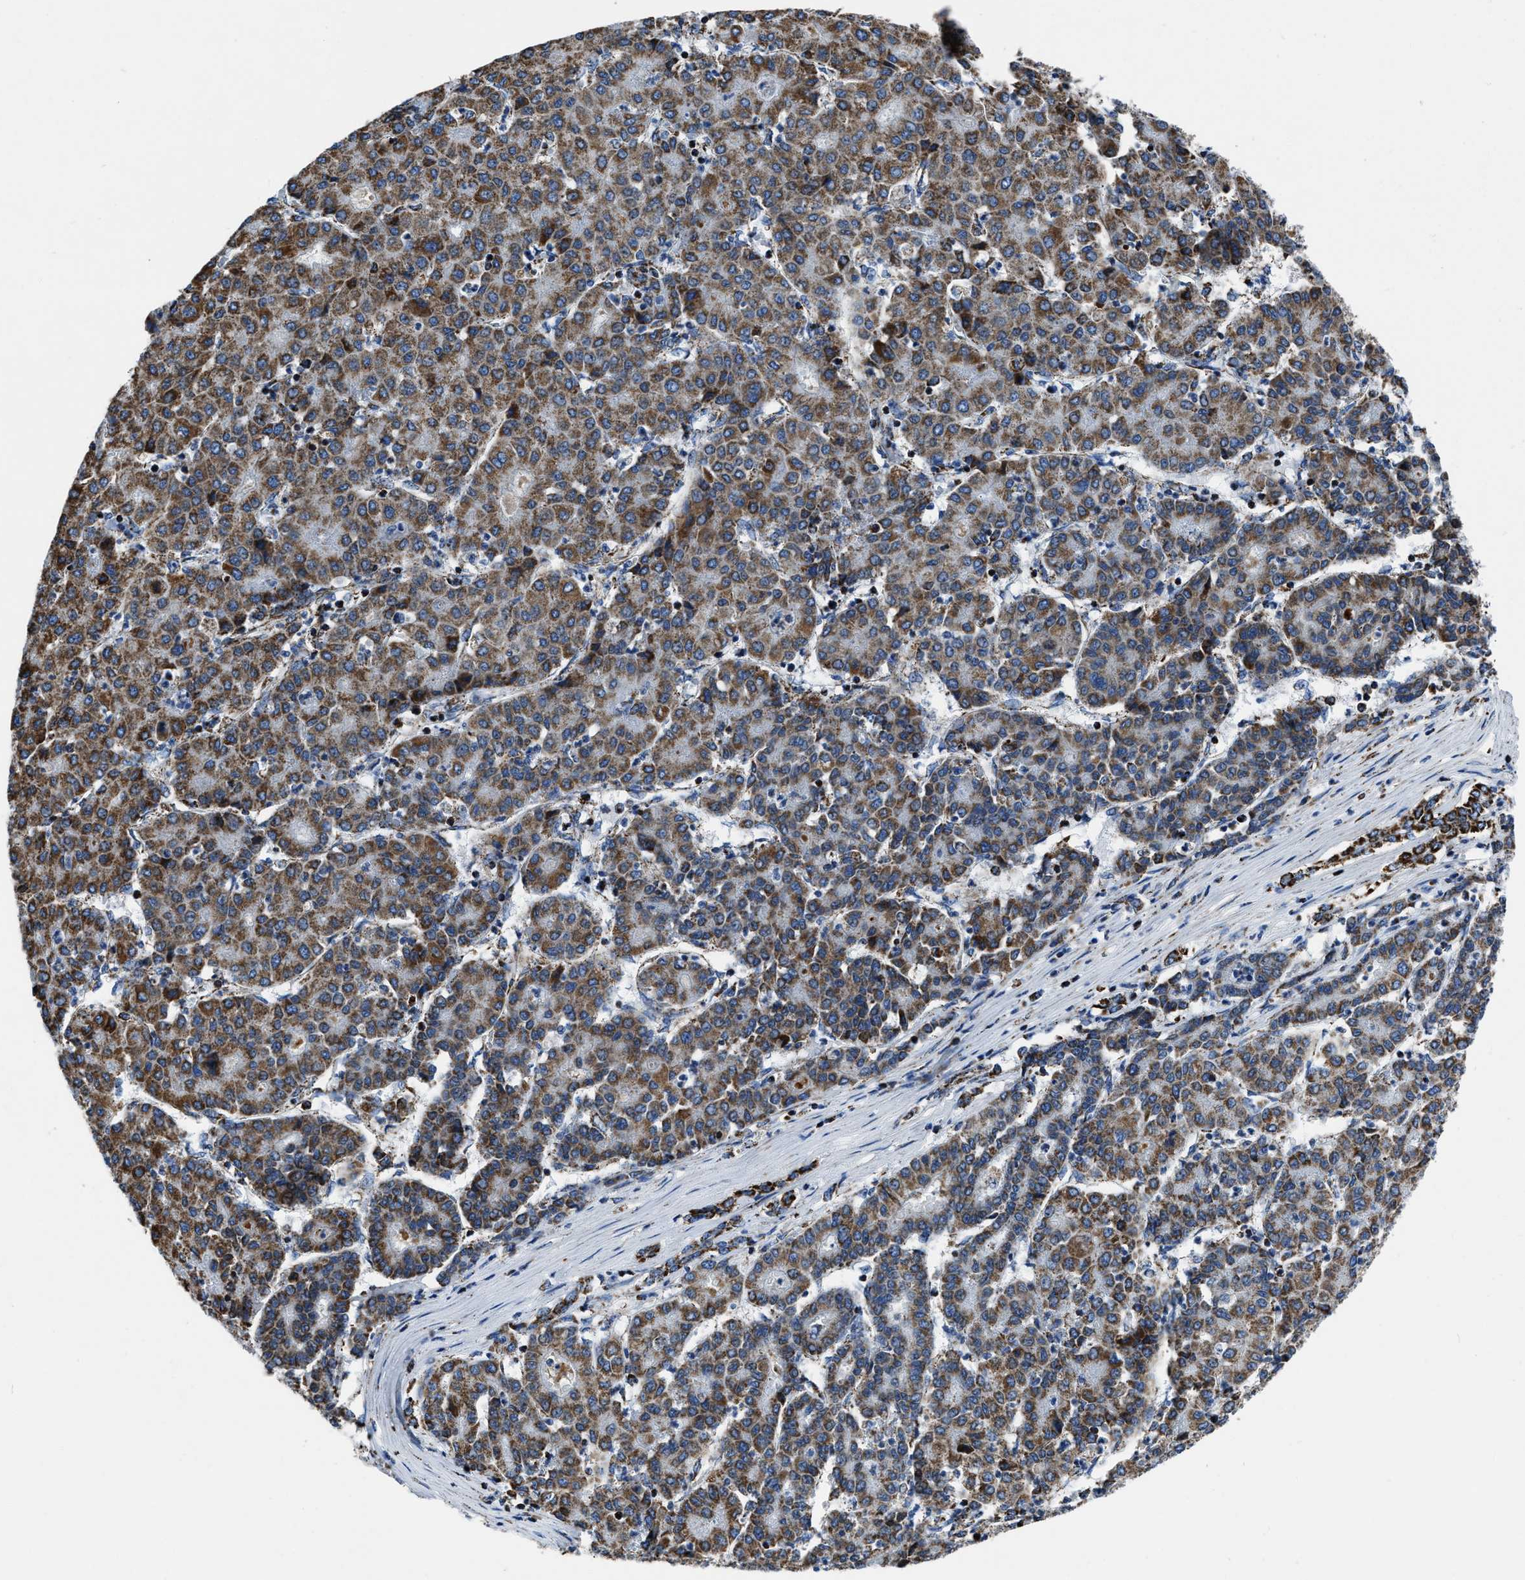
{"staining": {"intensity": "moderate", "quantity": ">75%", "location": "cytoplasmic/membranous"}, "tissue": "liver cancer", "cell_type": "Tumor cells", "image_type": "cancer", "snomed": [{"axis": "morphology", "description": "Carcinoma, Hepatocellular, NOS"}, {"axis": "topography", "description": "Liver"}], "caption": "Brown immunohistochemical staining in human liver cancer shows moderate cytoplasmic/membranous expression in approximately >75% of tumor cells.", "gene": "NSD3", "patient": {"sex": "male", "age": 65}}